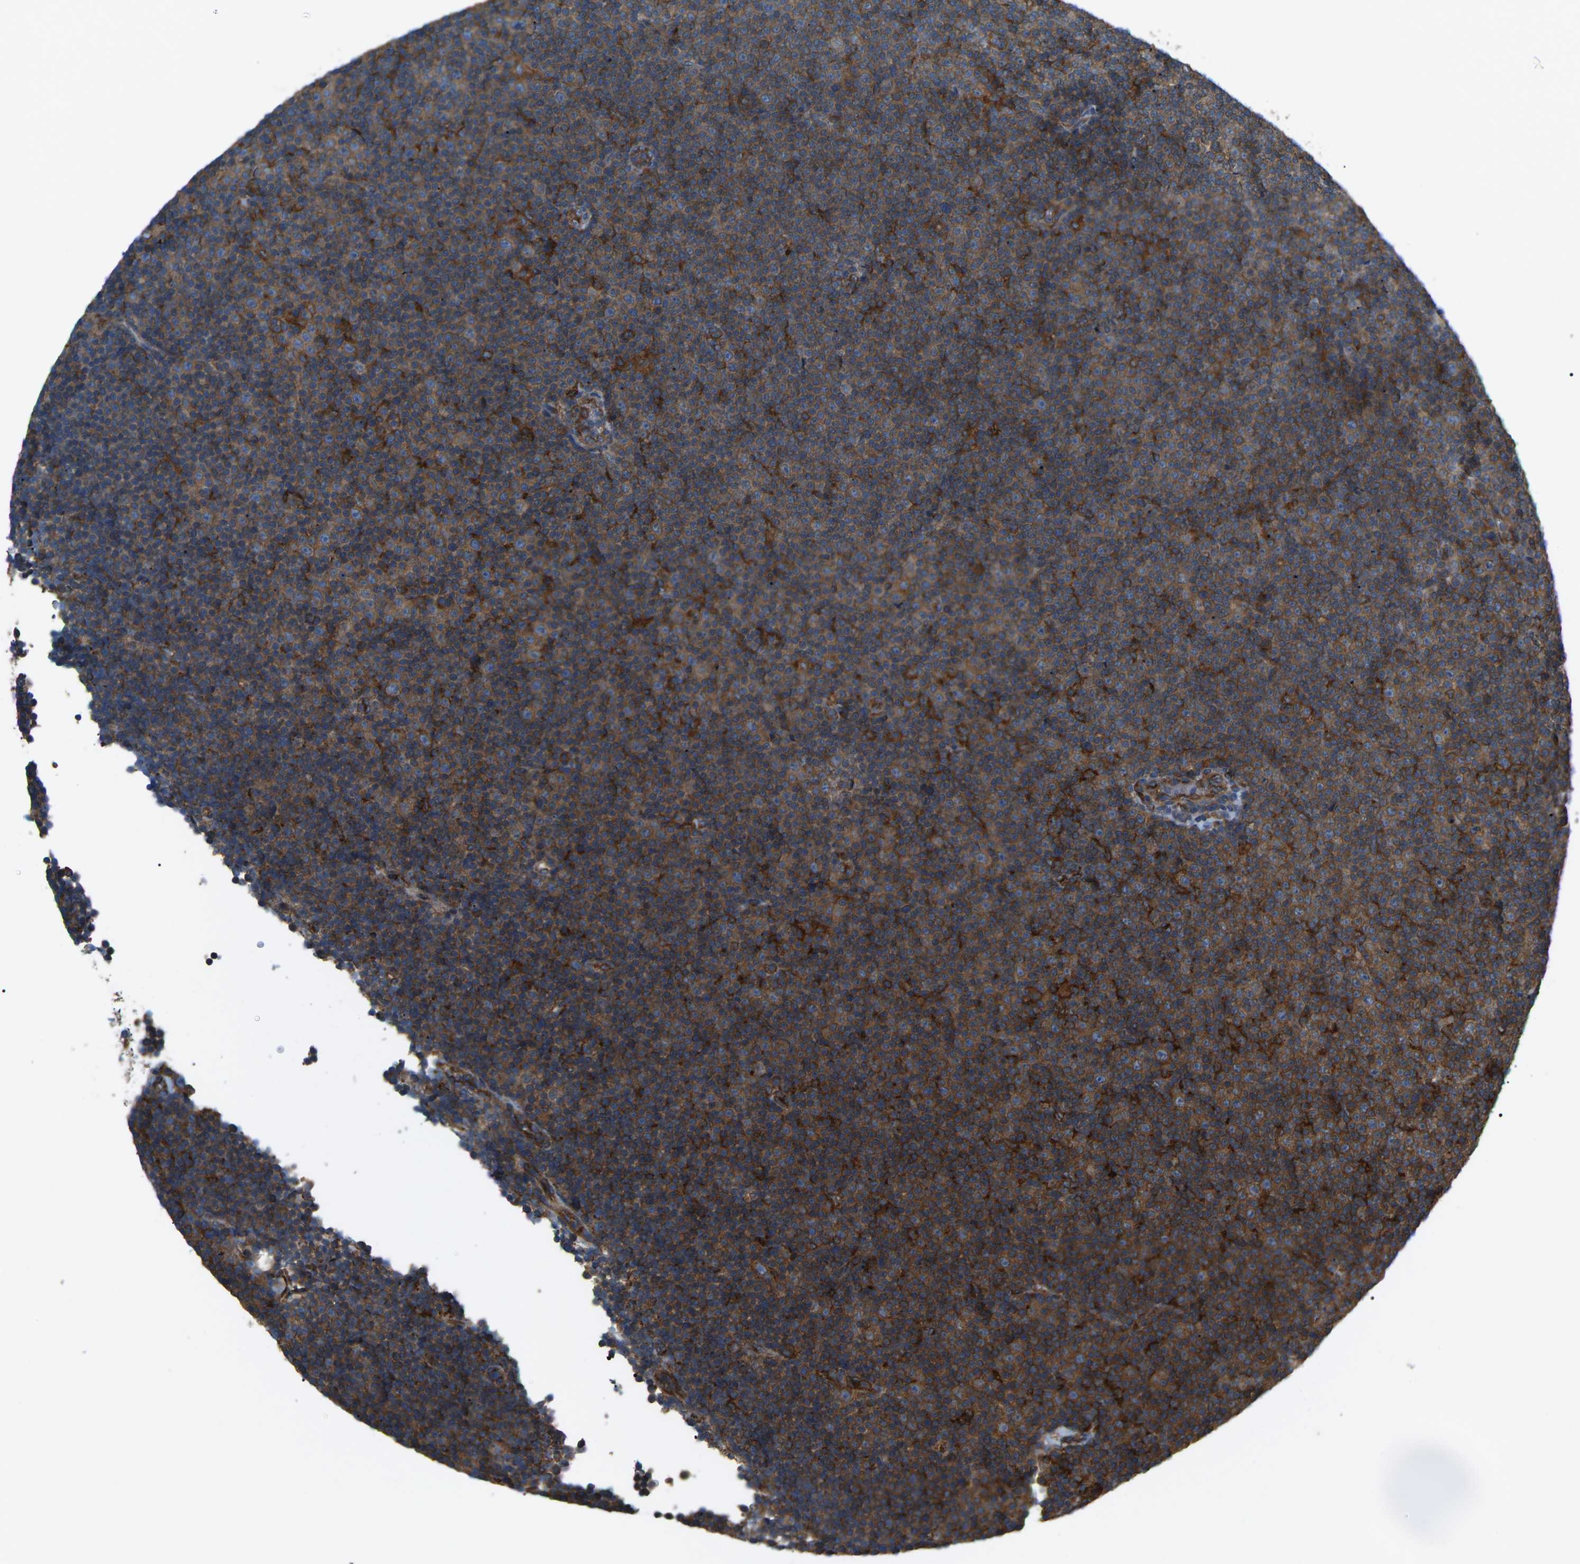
{"staining": {"intensity": "strong", "quantity": ">75%", "location": "cytoplasmic/membranous"}, "tissue": "lymphoma", "cell_type": "Tumor cells", "image_type": "cancer", "snomed": [{"axis": "morphology", "description": "Malignant lymphoma, non-Hodgkin's type, Low grade"}, {"axis": "topography", "description": "Lymph node"}], "caption": "Human malignant lymphoma, non-Hodgkin's type (low-grade) stained with a protein marker demonstrates strong staining in tumor cells.", "gene": "PICALM", "patient": {"sex": "female", "age": 67}}